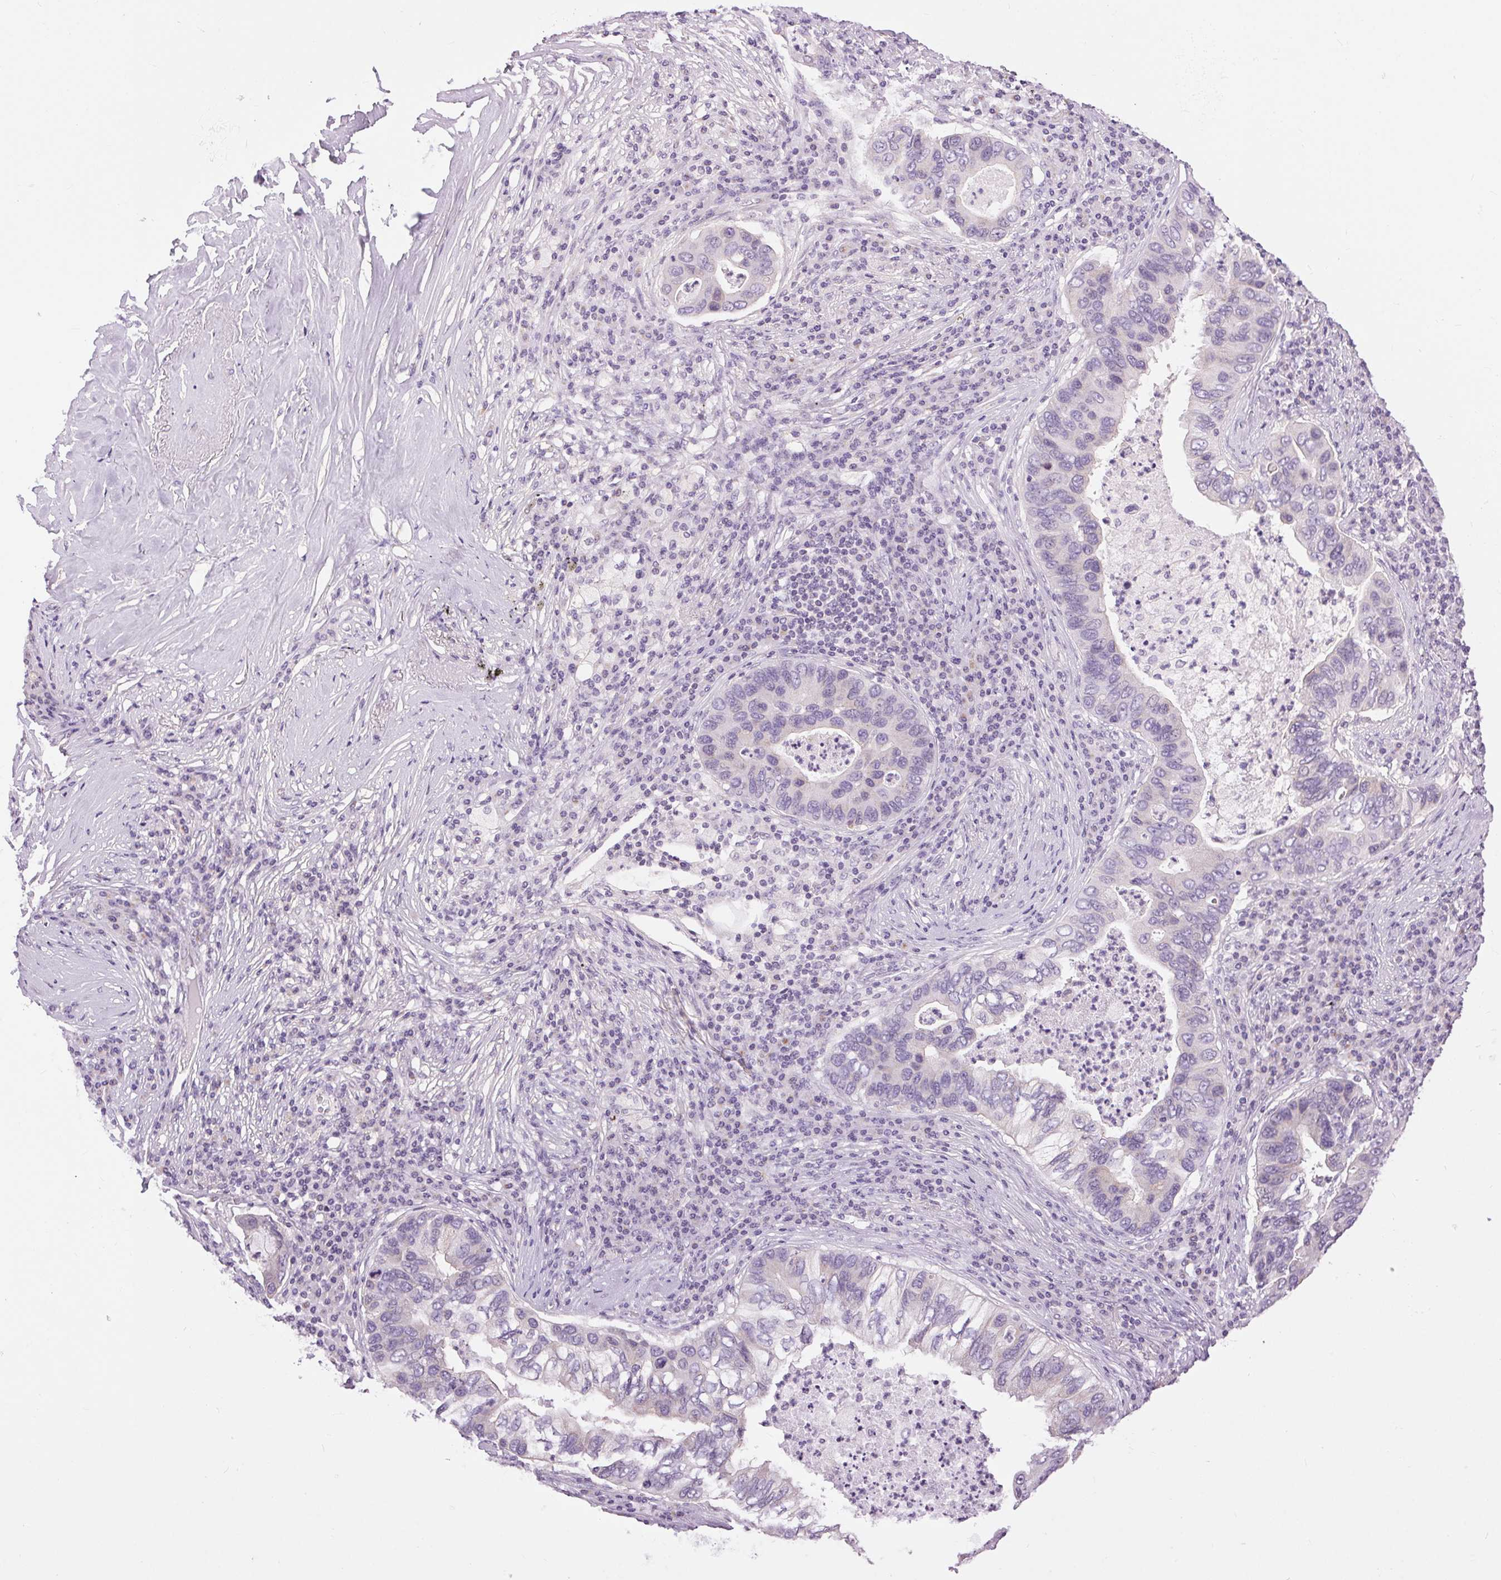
{"staining": {"intensity": "negative", "quantity": "none", "location": "none"}, "tissue": "lung cancer", "cell_type": "Tumor cells", "image_type": "cancer", "snomed": [{"axis": "morphology", "description": "Adenocarcinoma, NOS"}, {"axis": "morphology", "description": "Adenocarcinoma, metastatic, NOS"}, {"axis": "topography", "description": "Lymph node"}, {"axis": "topography", "description": "Lung"}], "caption": "An image of adenocarcinoma (lung) stained for a protein reveals no brown staining in tumor cells.", "gene": "CTNNA3", "patient": {"sex": "female", "age": 54}}